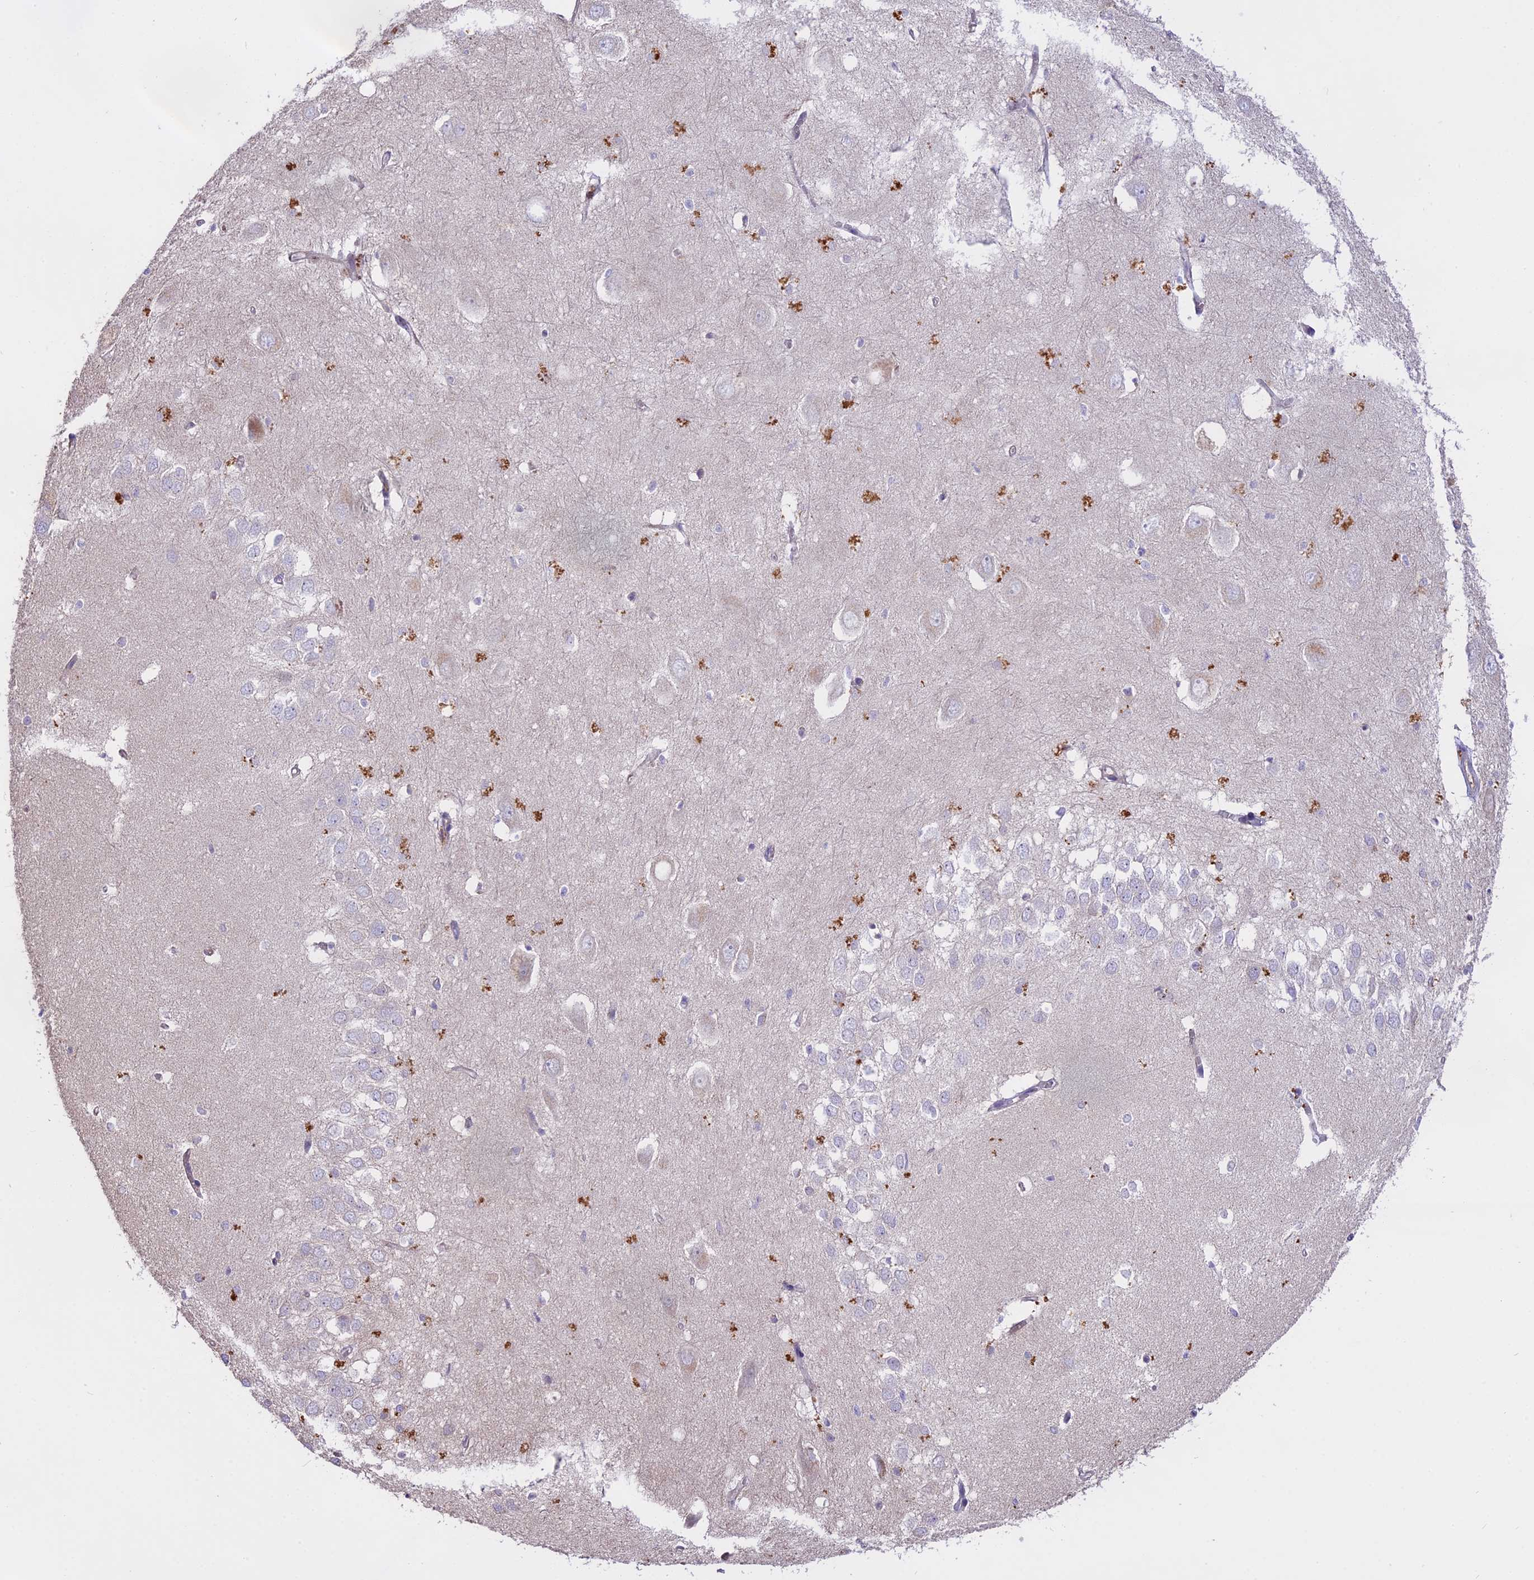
{"staining": {"intensity": "negative", "quantity": "none", "location": "none"}, "tissue": "hippocampus", "cell_type": "Glial cells", "image_type": "normal", "snomed": [{"axis": "morphology", "description": "Normal tissue, NOS"}, {"axis": "topography", "description": "Hippocampus"}], "caption": "Photomicrograph shows no significant protein staining in glial cells of benign hippocampus. (Immunohistochemistry, brightfield microscopy, high magnification).", "gene": "WFDC2", "patient": {"sex": "female", "age": 64}}